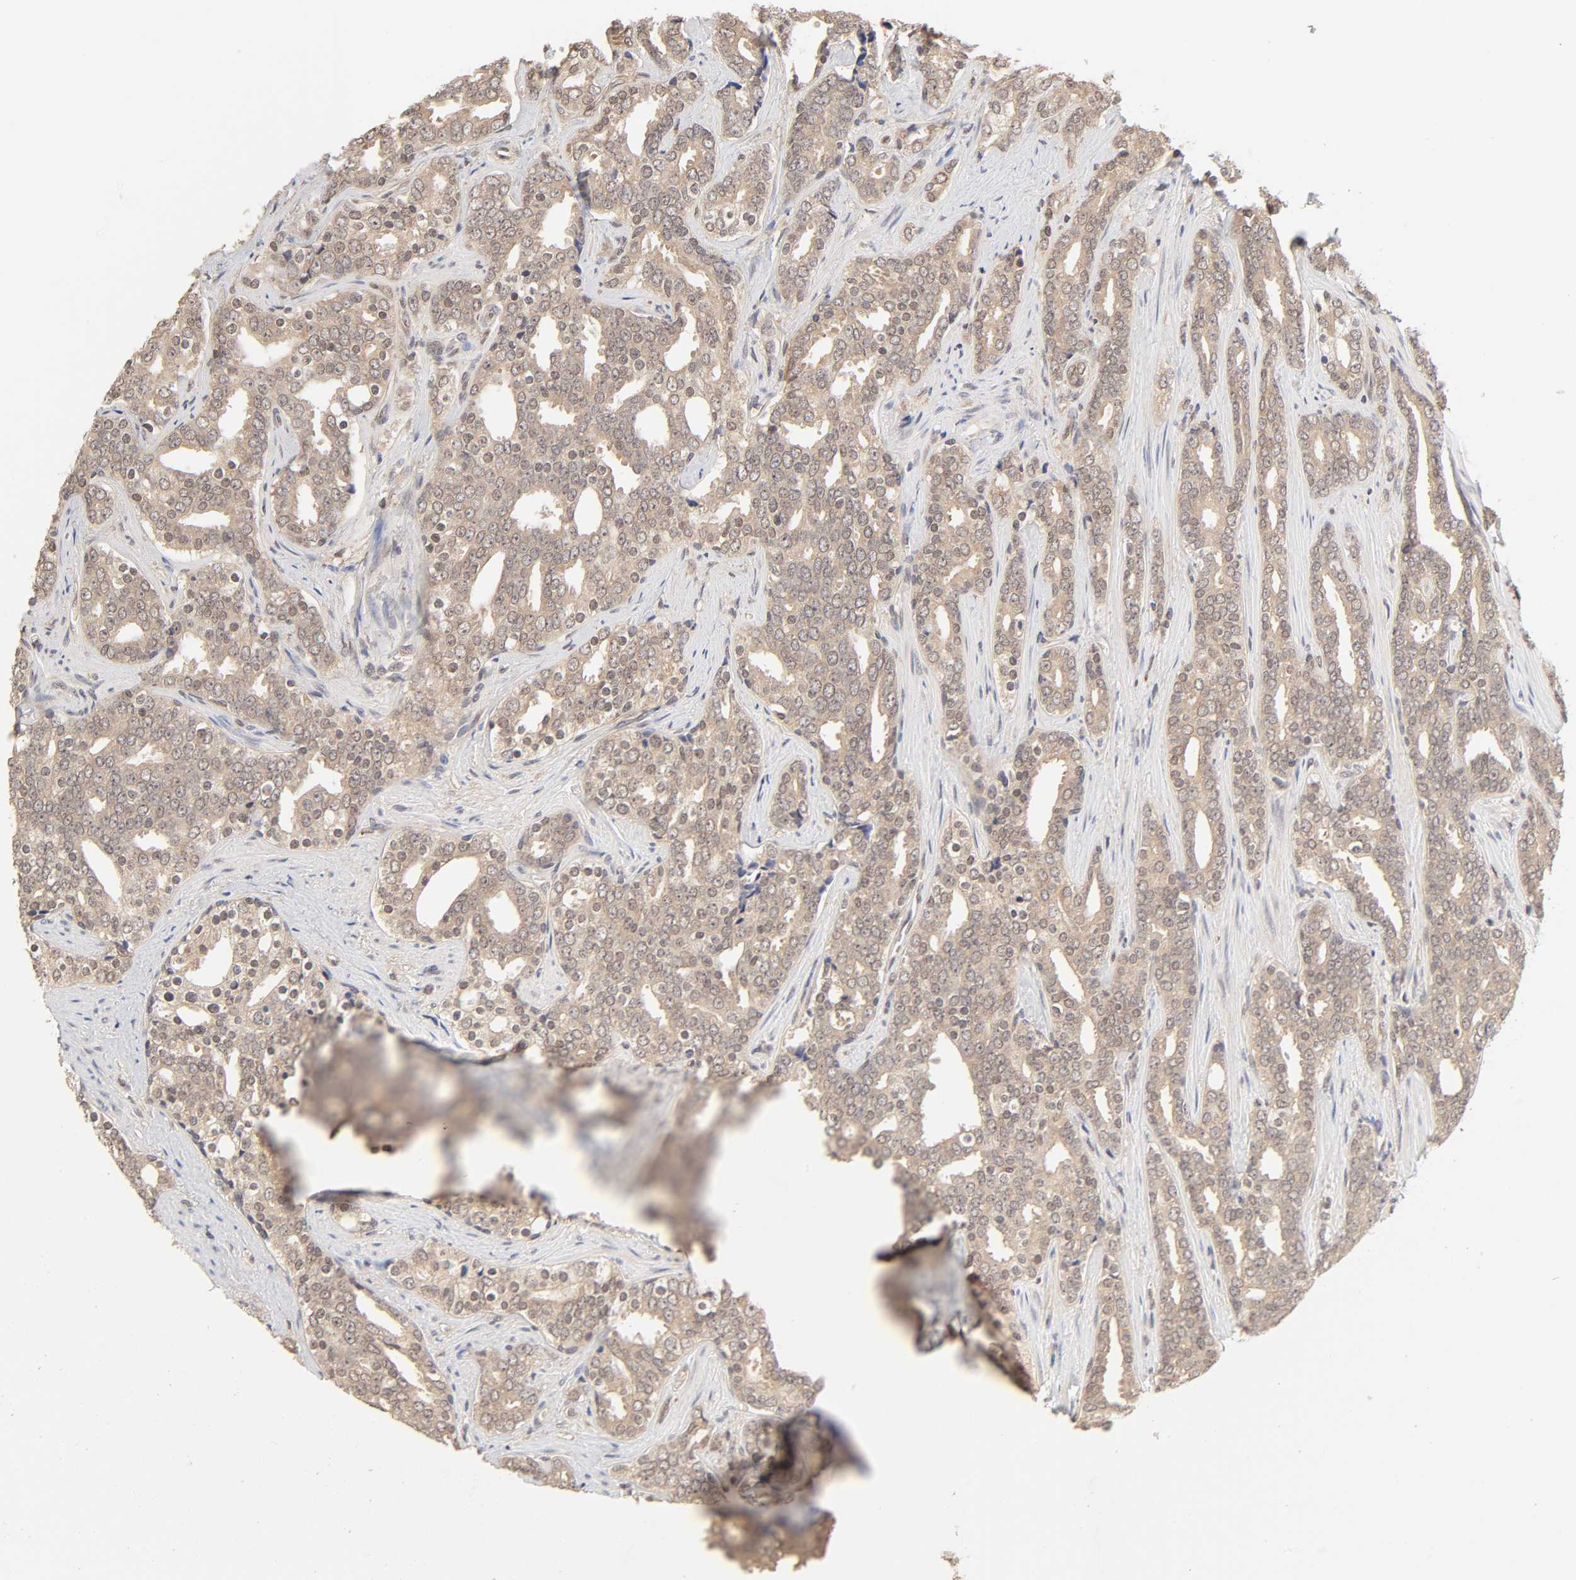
{"staining": {"intensity": "moderate", "quantity": ">75%", "location": "cytoplasmic/membranous"}, "tissue": "prostate cancer", "cell_type": "Tumor cells", "image_type": "cancer", "snomed": [{"axis": "morphology", "description": "Adenocarcinoma, High grade"}, {"axis": "topography", "description": "Prostate"}], "caption": "Moderate cytoplasmic/membranous positivity is present in approximately >75% of tumor cells in prostate cancer. (DAB (3,3'-diaminobenzidine) IHC with brightfield microscopy, high magnification).", "gene": "MAPK1", "patient": {"sex": "male", "age": 67}}